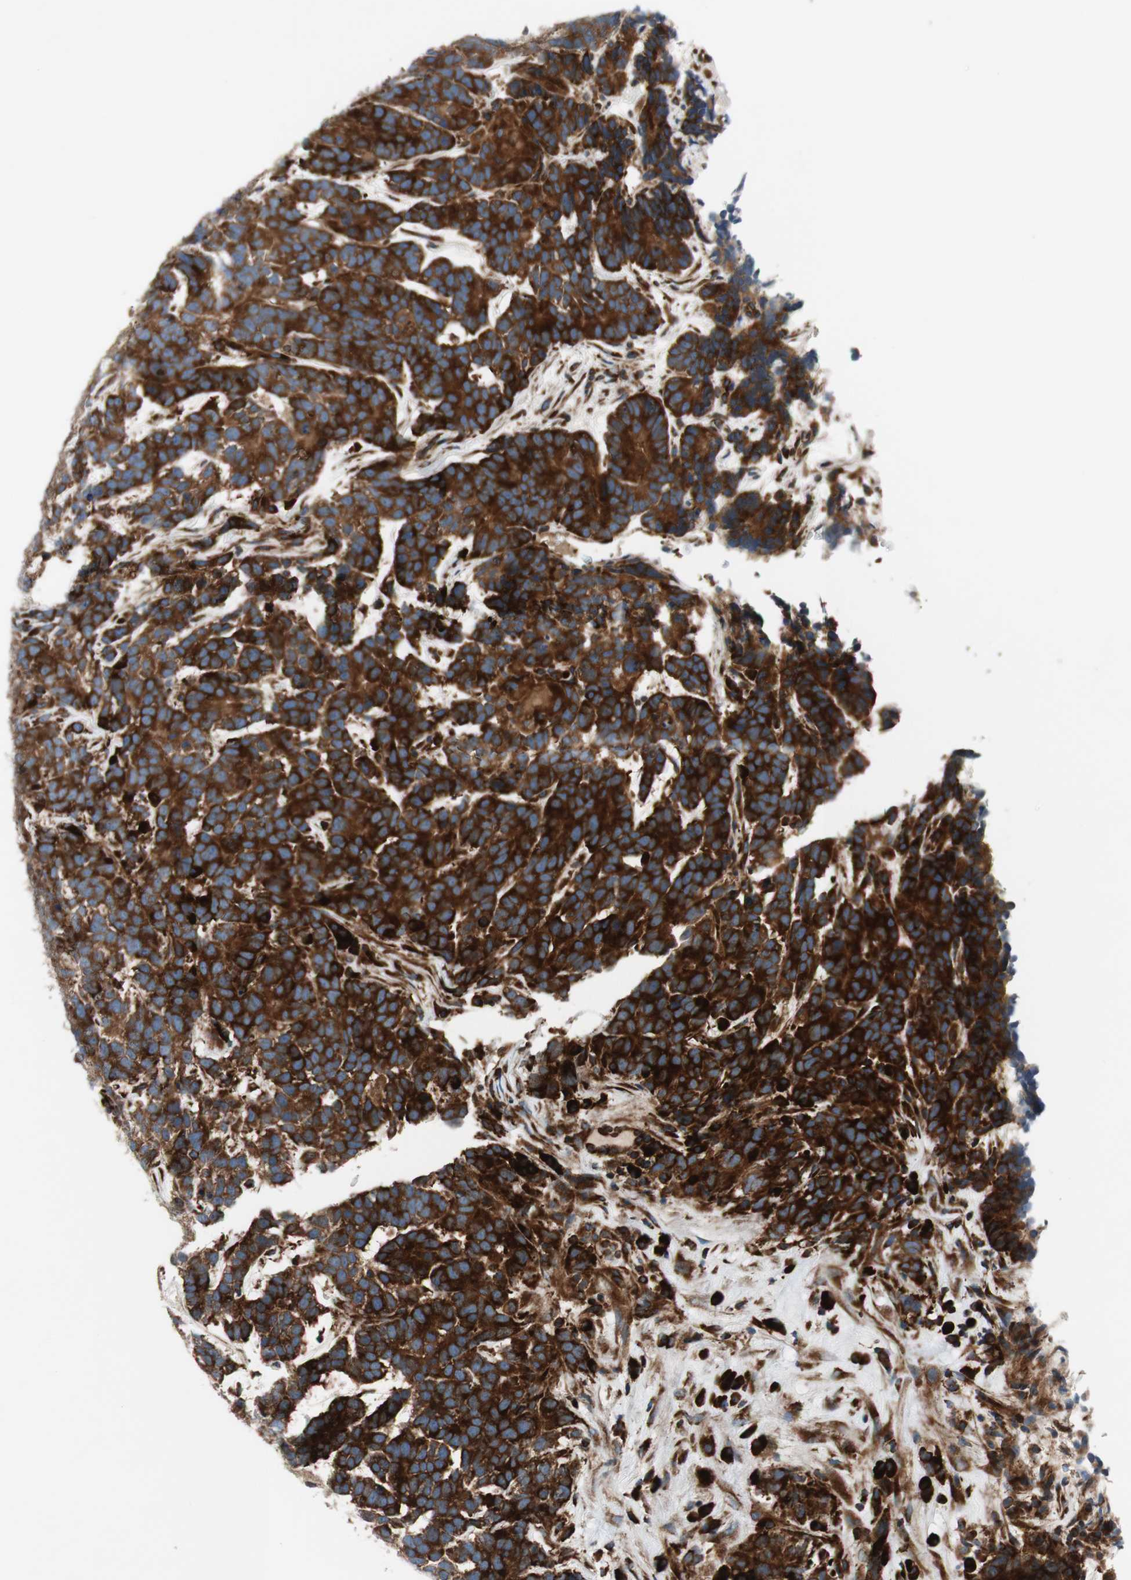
{"staining": {"intensity": "strong", "quantity": ">75%", "location": "cytoplasmic/membranous"}, "tissue": "testis cancer", "cell_type": "Tumor cells", "image_type": "cancer", "snomed": [{"axis": "morphology", "description": "Carcinoma, Embryonal, NOS"}, {"axis": "topography", "description": "Testis"}], "caption": "The image demonstrates a brown stain indicating the presence of a protein in the cytoplasmic/membranous of tumor cells in testis cancer (embryonal carcinoma). The staining was performed using DAB (3,3'-diaminobenzidine), with brown indicating positive protein expression. Nuclei are stained blue with hematoxylin.", "gene": "CCN4", "patient": {"sex": "male", "age": 26}}